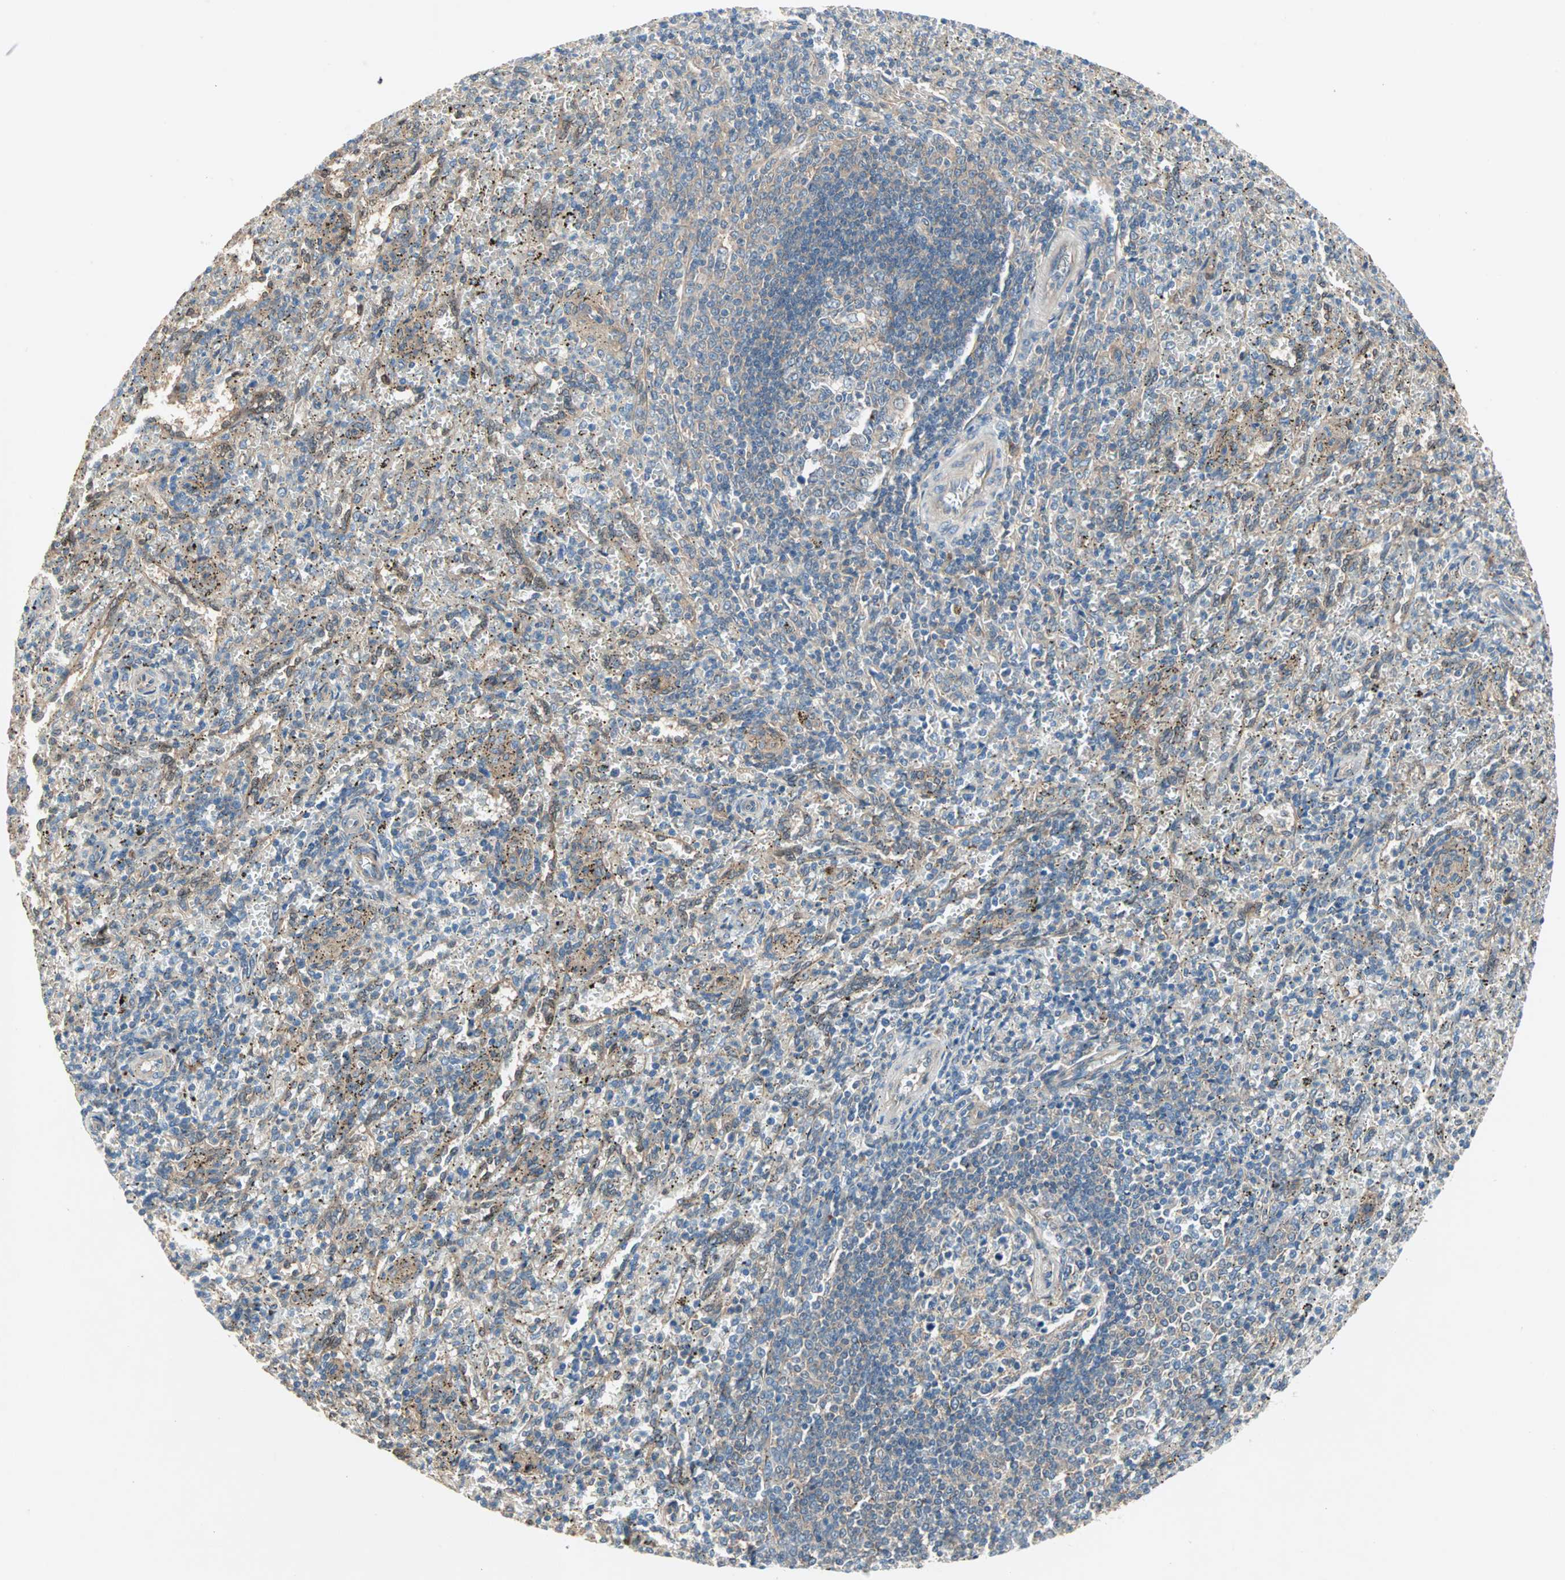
{"staining": {"intensity": "weak", "quantity": "<25%", "location": "cytoplasmic/membranous"}, "tissue": "spleen", "cell_type": "Cells in red pulp", "image_type": "normal", "snomed": [{"axis": "morphology", "description": "Normal tissue, NOS"}, {"axis": "topography", "description": "Spleen"}], "caption": "Immunohistochemistry of normal human spleen exhibits no staining in cells in red pulp.", "gene": "PDE8A", "patient": {"sex": "female", "age": 10}}